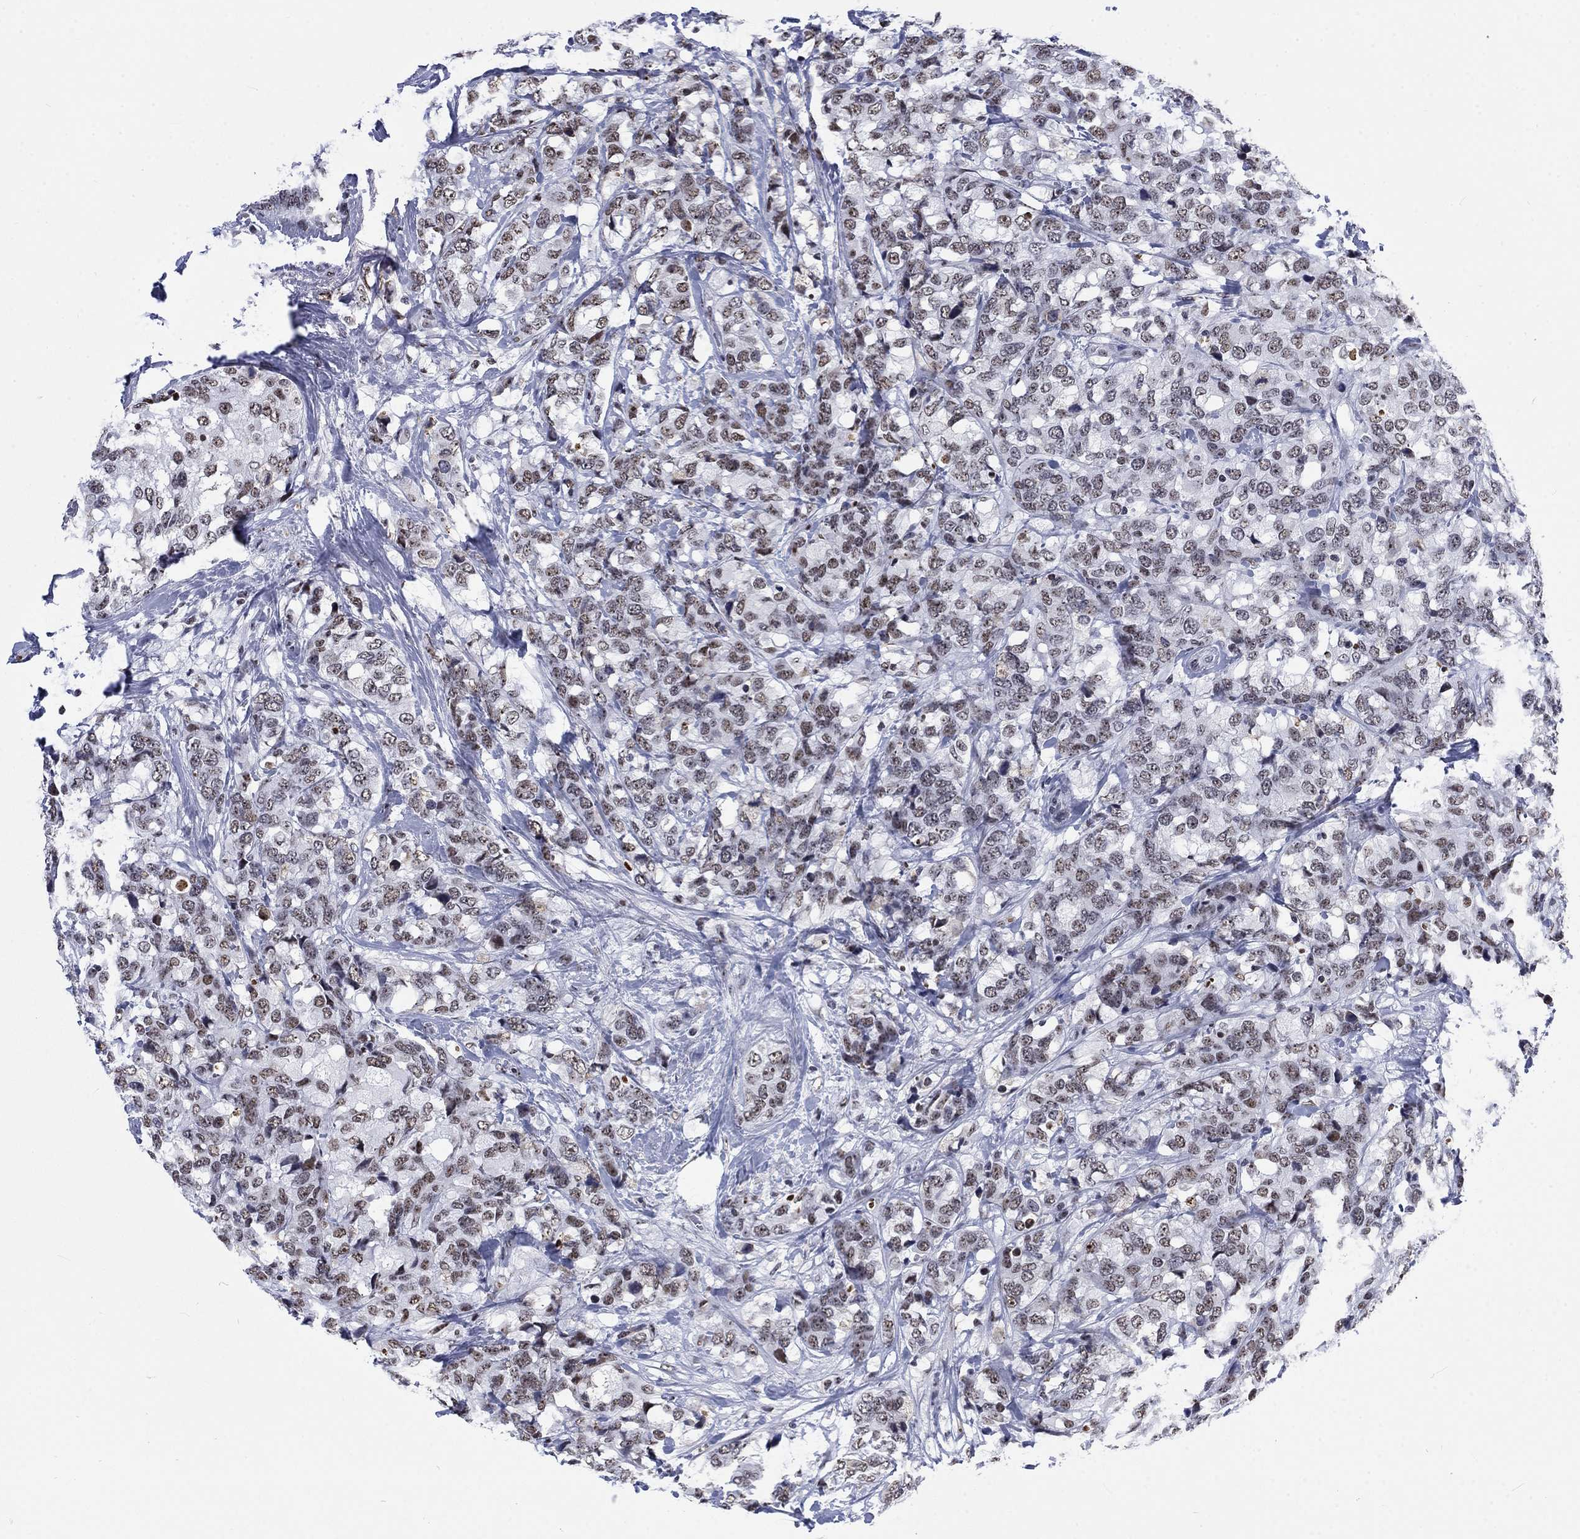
{"staining": {"intensity": "weak", "quantity": "25%-75%", "location": "nuclear"}, "tissue": "breast cancer", "cell_type": "Tumor cells", "image_type": "cancer", "snomed": [{"axis": "morphology", "description": "Lobular carcinoma"}, {"axis": "topography", "description": "Breast"}], "caption": "Human breast cancer stained for a protein (brown) displays weak nuclear positive expression in approximately 25%-75% of tumor cells.", "gene": "CSRNP3", "patient": {"sex": "female", "age": 59}}